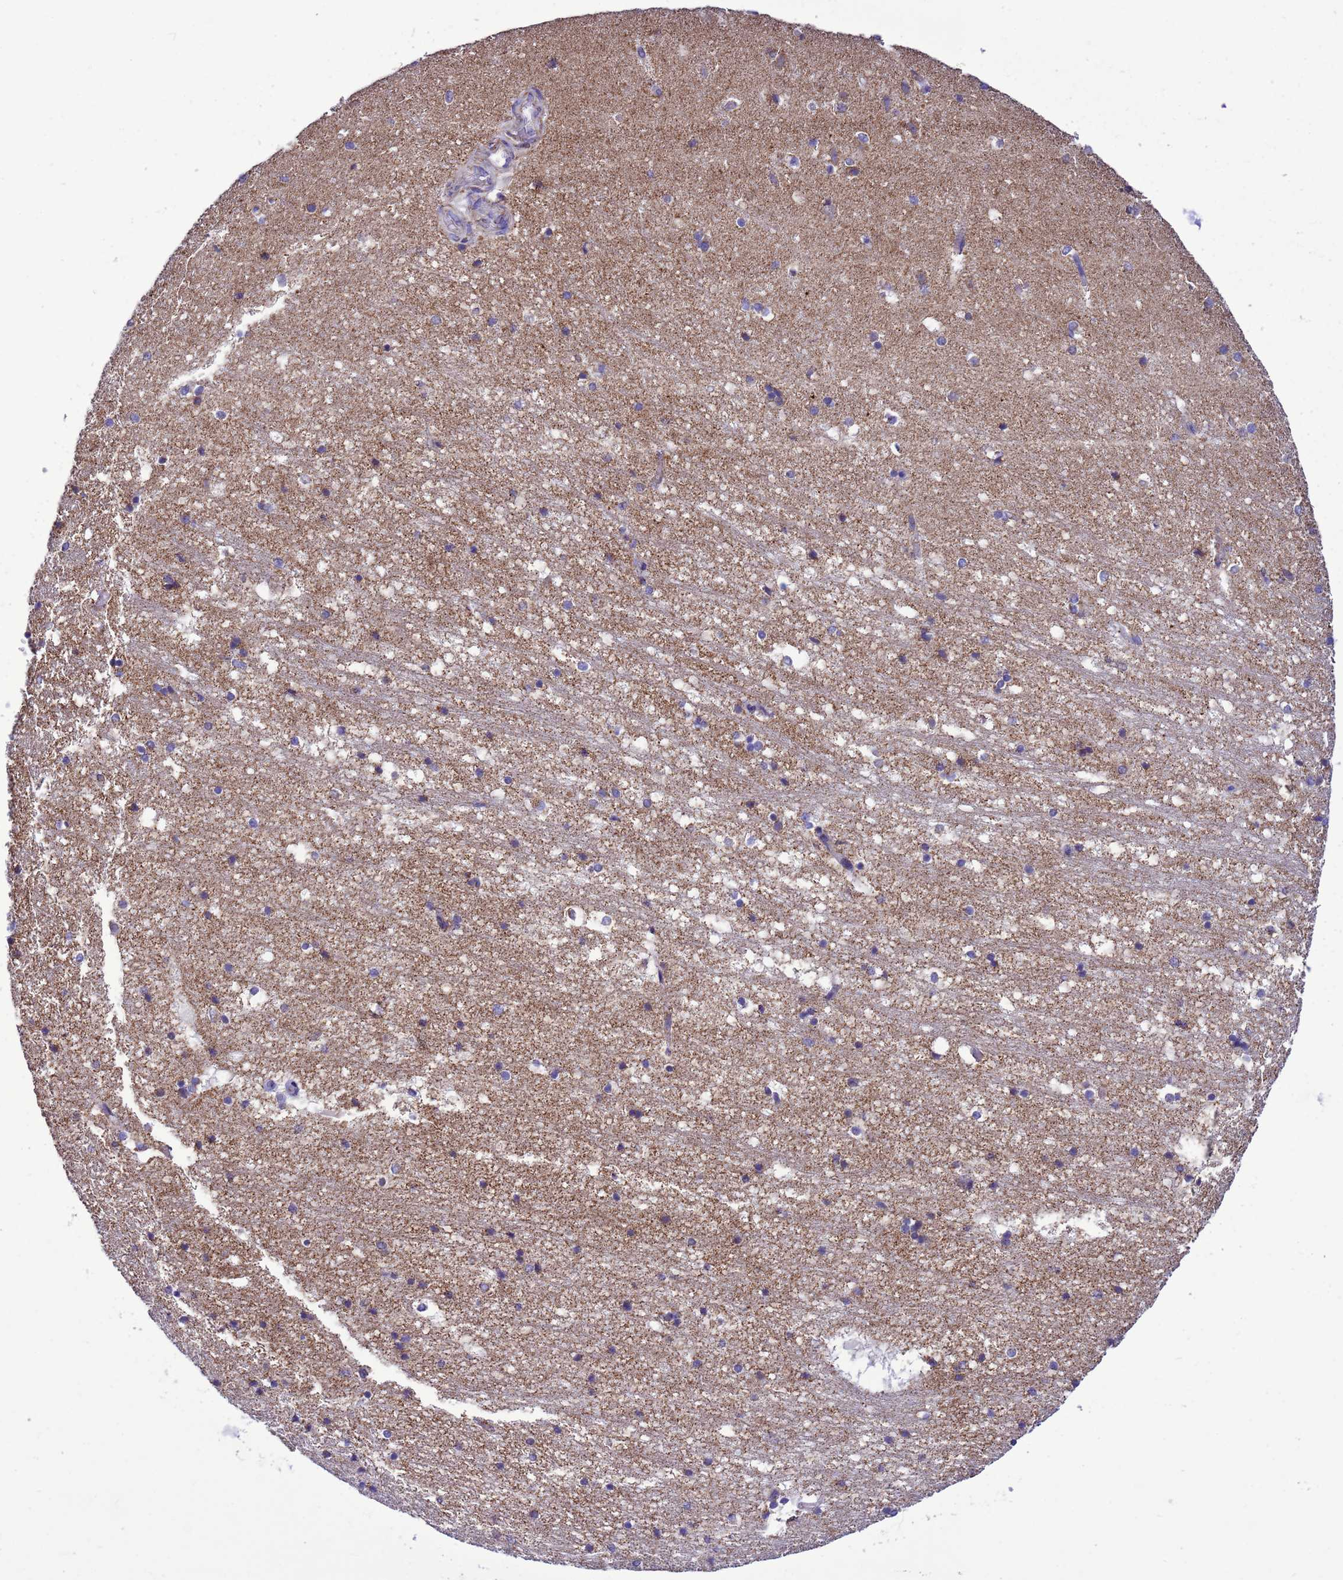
{"staining": {"intensity": "moderate", "quantity": "<25%", "location": "cytoplasmic/membranous"}, "tissue": "hippocampus", "cell_type": "Glial cells", "image_type": "normal", "snomed": [{"axis": "morphology", "description": "Normal tissue, NOS"}, {"axis": "topography", "description": "Hippocampus"}], "caption": "The image reveals staining of benign hippocampus, revealing moderate cytoplasmic/membranous protein staining (brown color) within glial cells.", "gene": "CCDC191", "patient": {"sex": "female", "age": 52}}